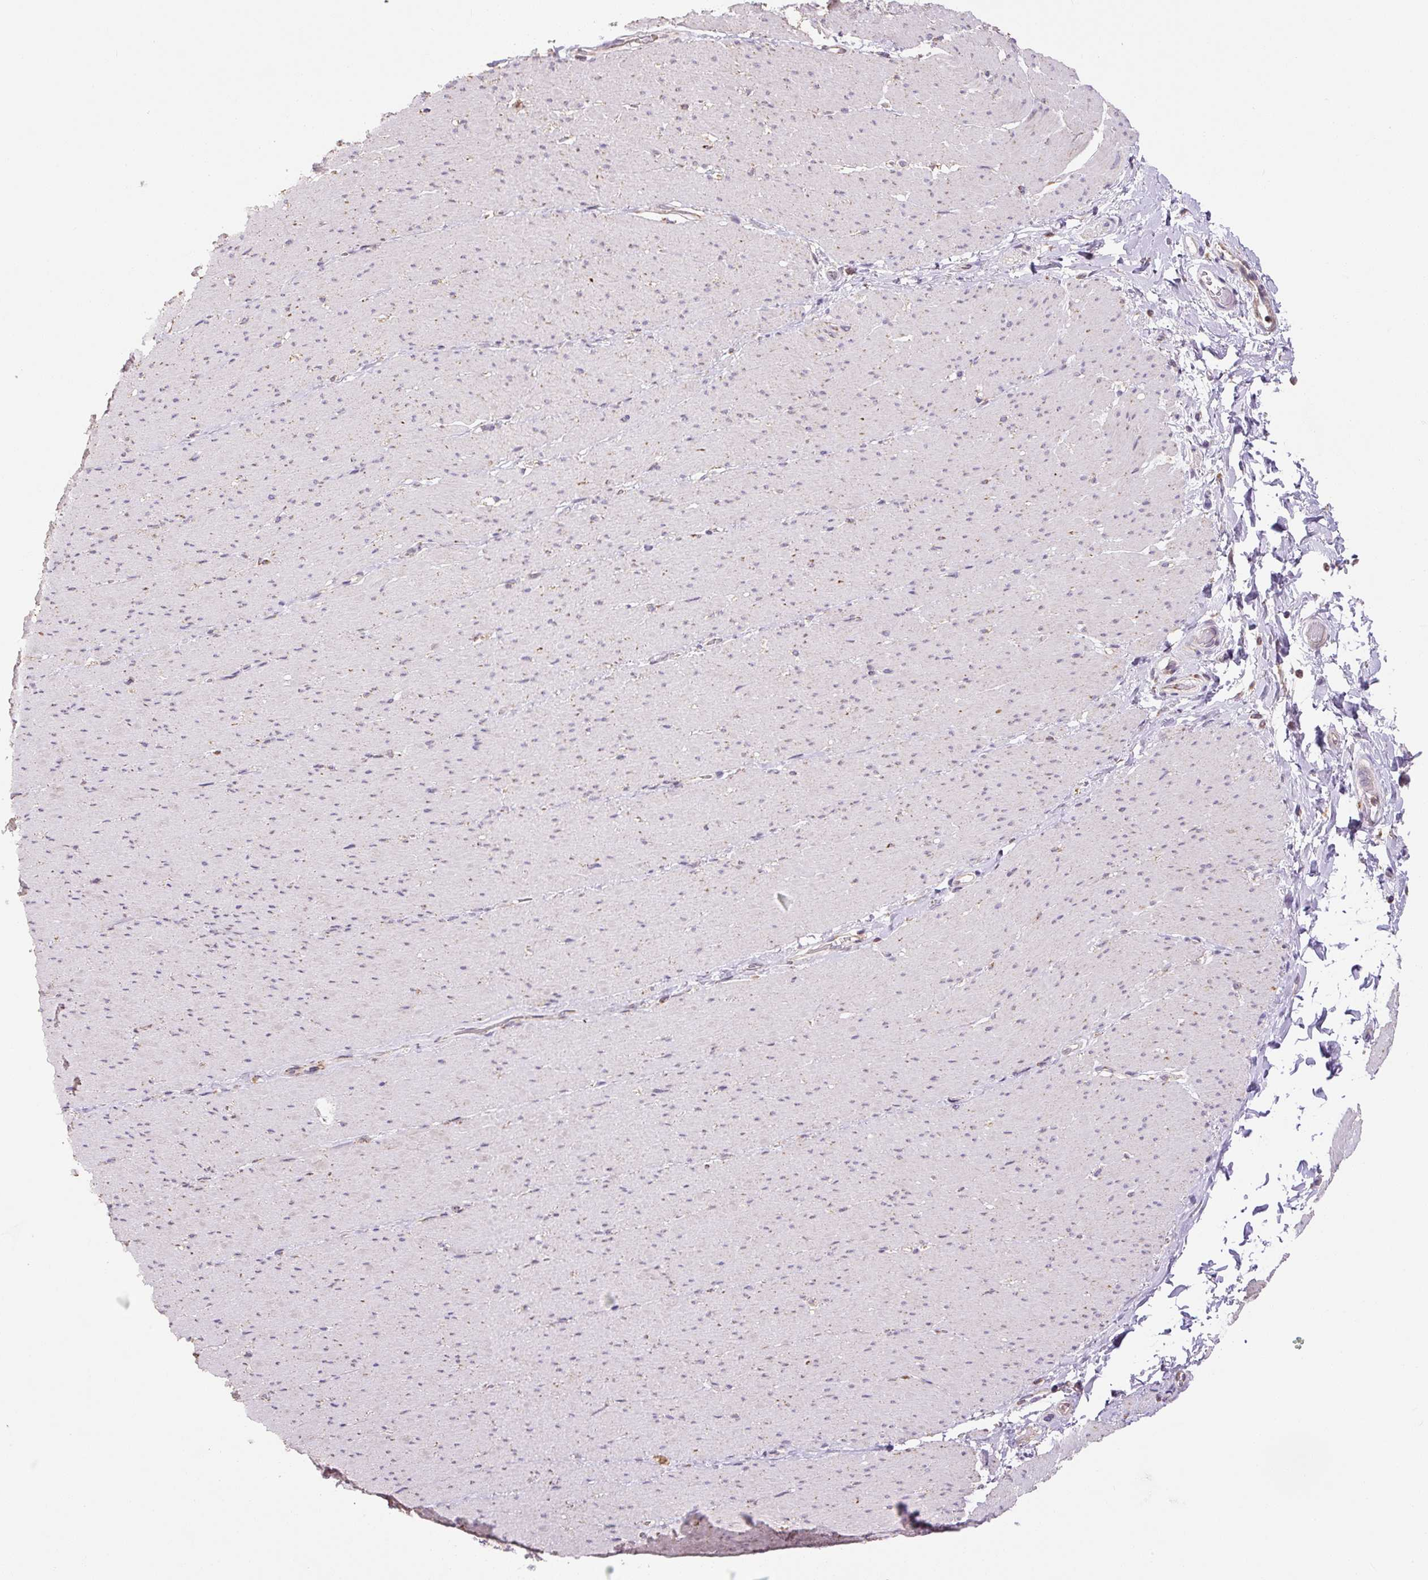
{"staining": {"intensity": "moderate", "quantity": "<25%", "location": "cytoplasmic/membranous"}, "tissue": "smooth muscle", "cell_type": "Smooth muscle cells", "image_type": "normal", "snomed": [{"axis": "morphology", "description": "Normal tissue, NOS"}, {"axis": "topography", "description": "Smooth muscle"}, {"axis": "topography", "description": "Rectum"}], "caption": "Smooth muscle stained with immunohistochemistry displays moderate cytoplasmic/membranous staining in about <25% of smooth muscle cells.", "gene": "MFSD9", "patient": {"sex": "male", "age": 53}}